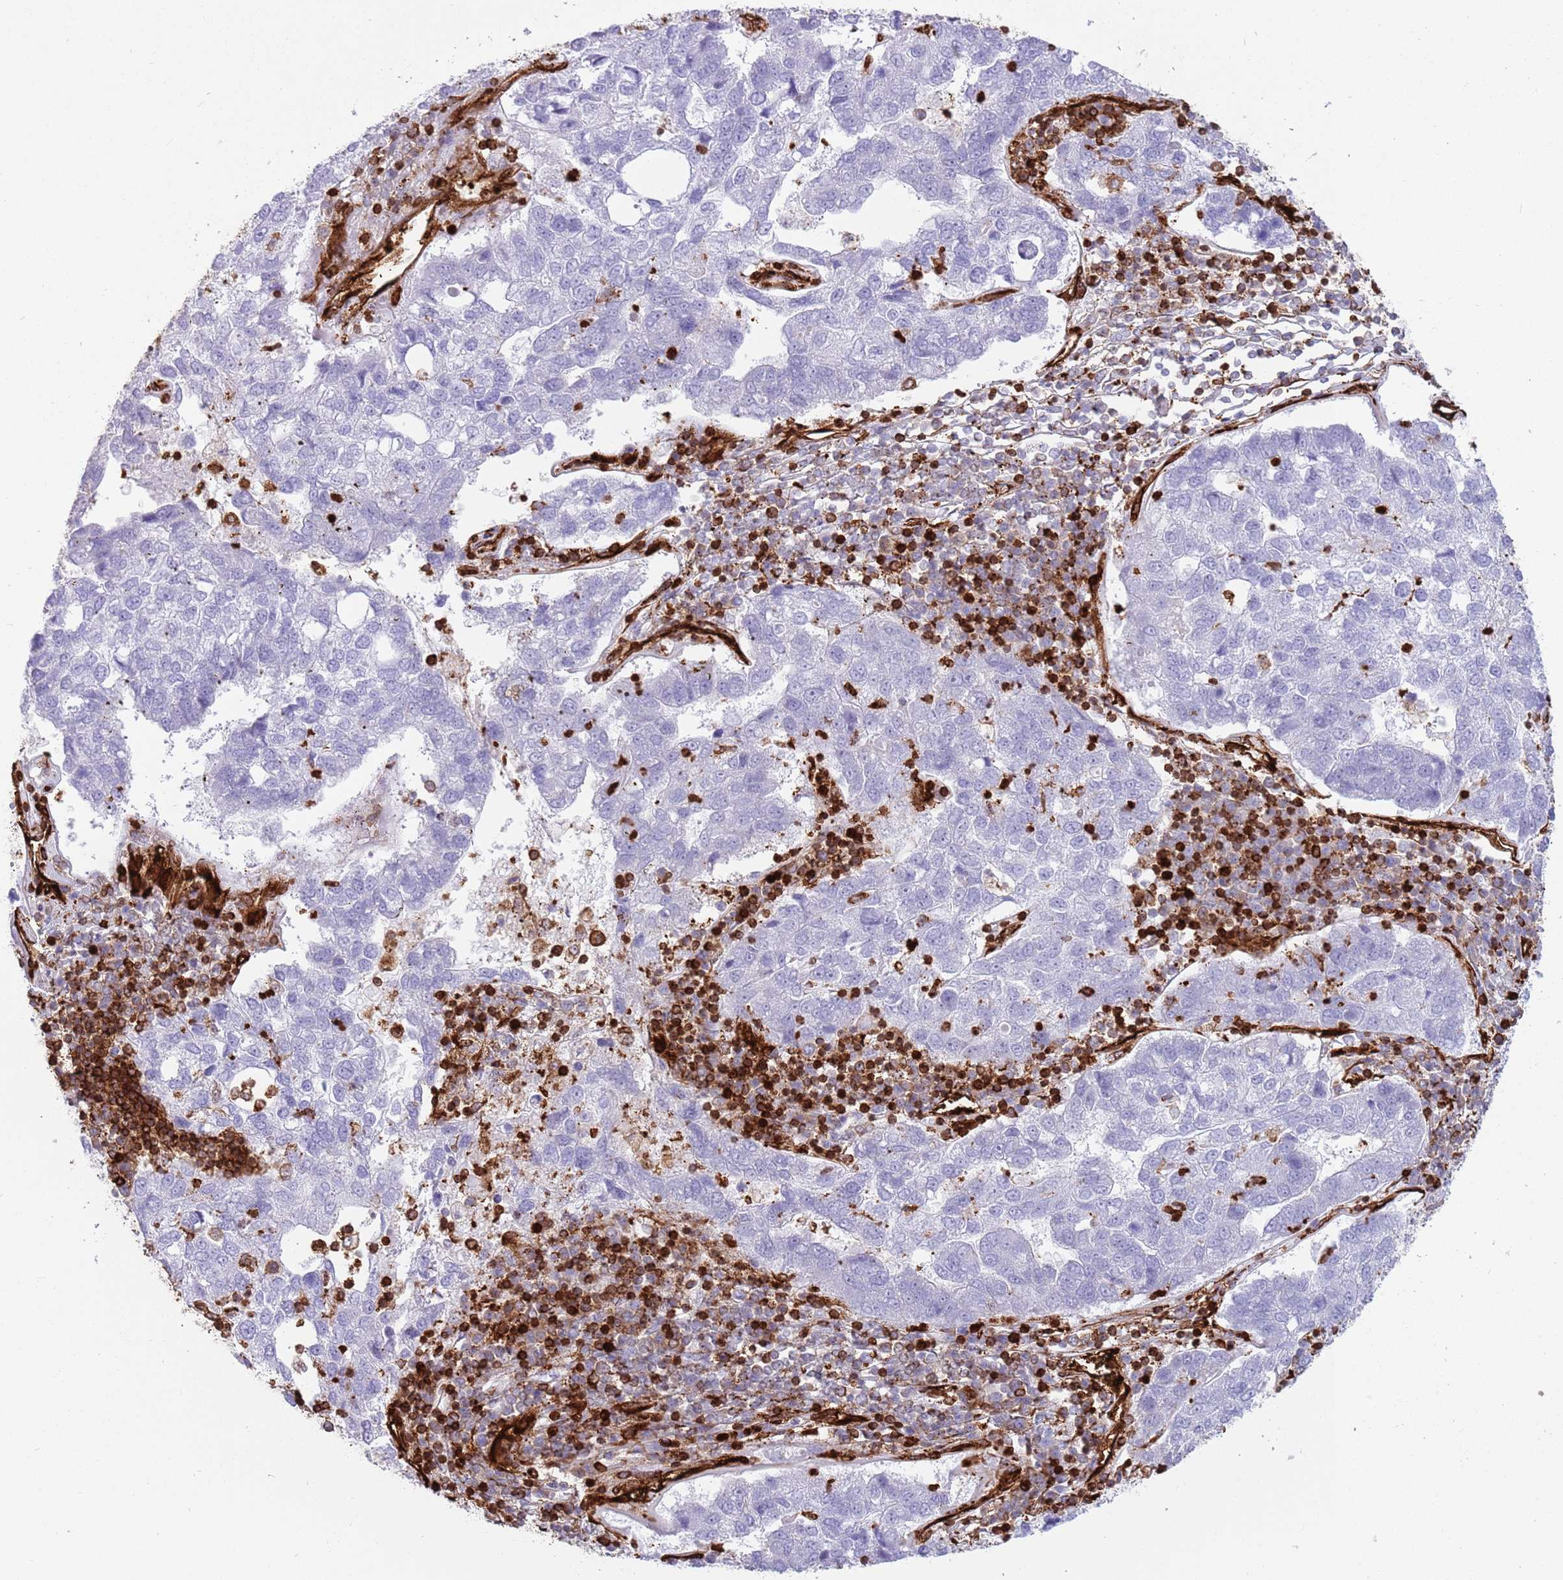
{"staining": {"intensity": "negative", "quantity": "none", "location": "none"}, "tissue": "pancreatic cancer", "cell_type": "Tumor cells", "image_type": "cancer", "snomed": [{"axis": "morphology", "description": "Adenocarcinoma, NOS"}, {"axis": "topography", "description": "Pancreas"}], "caption": "IHC image of neoplastic tissue: adenocarcinoma (pancreatic) stained with DAB exhibits no significant protein positivity in tumor cells.", "gene": "KBTBD7", "patient": {"sex": "female", "age": 61}}